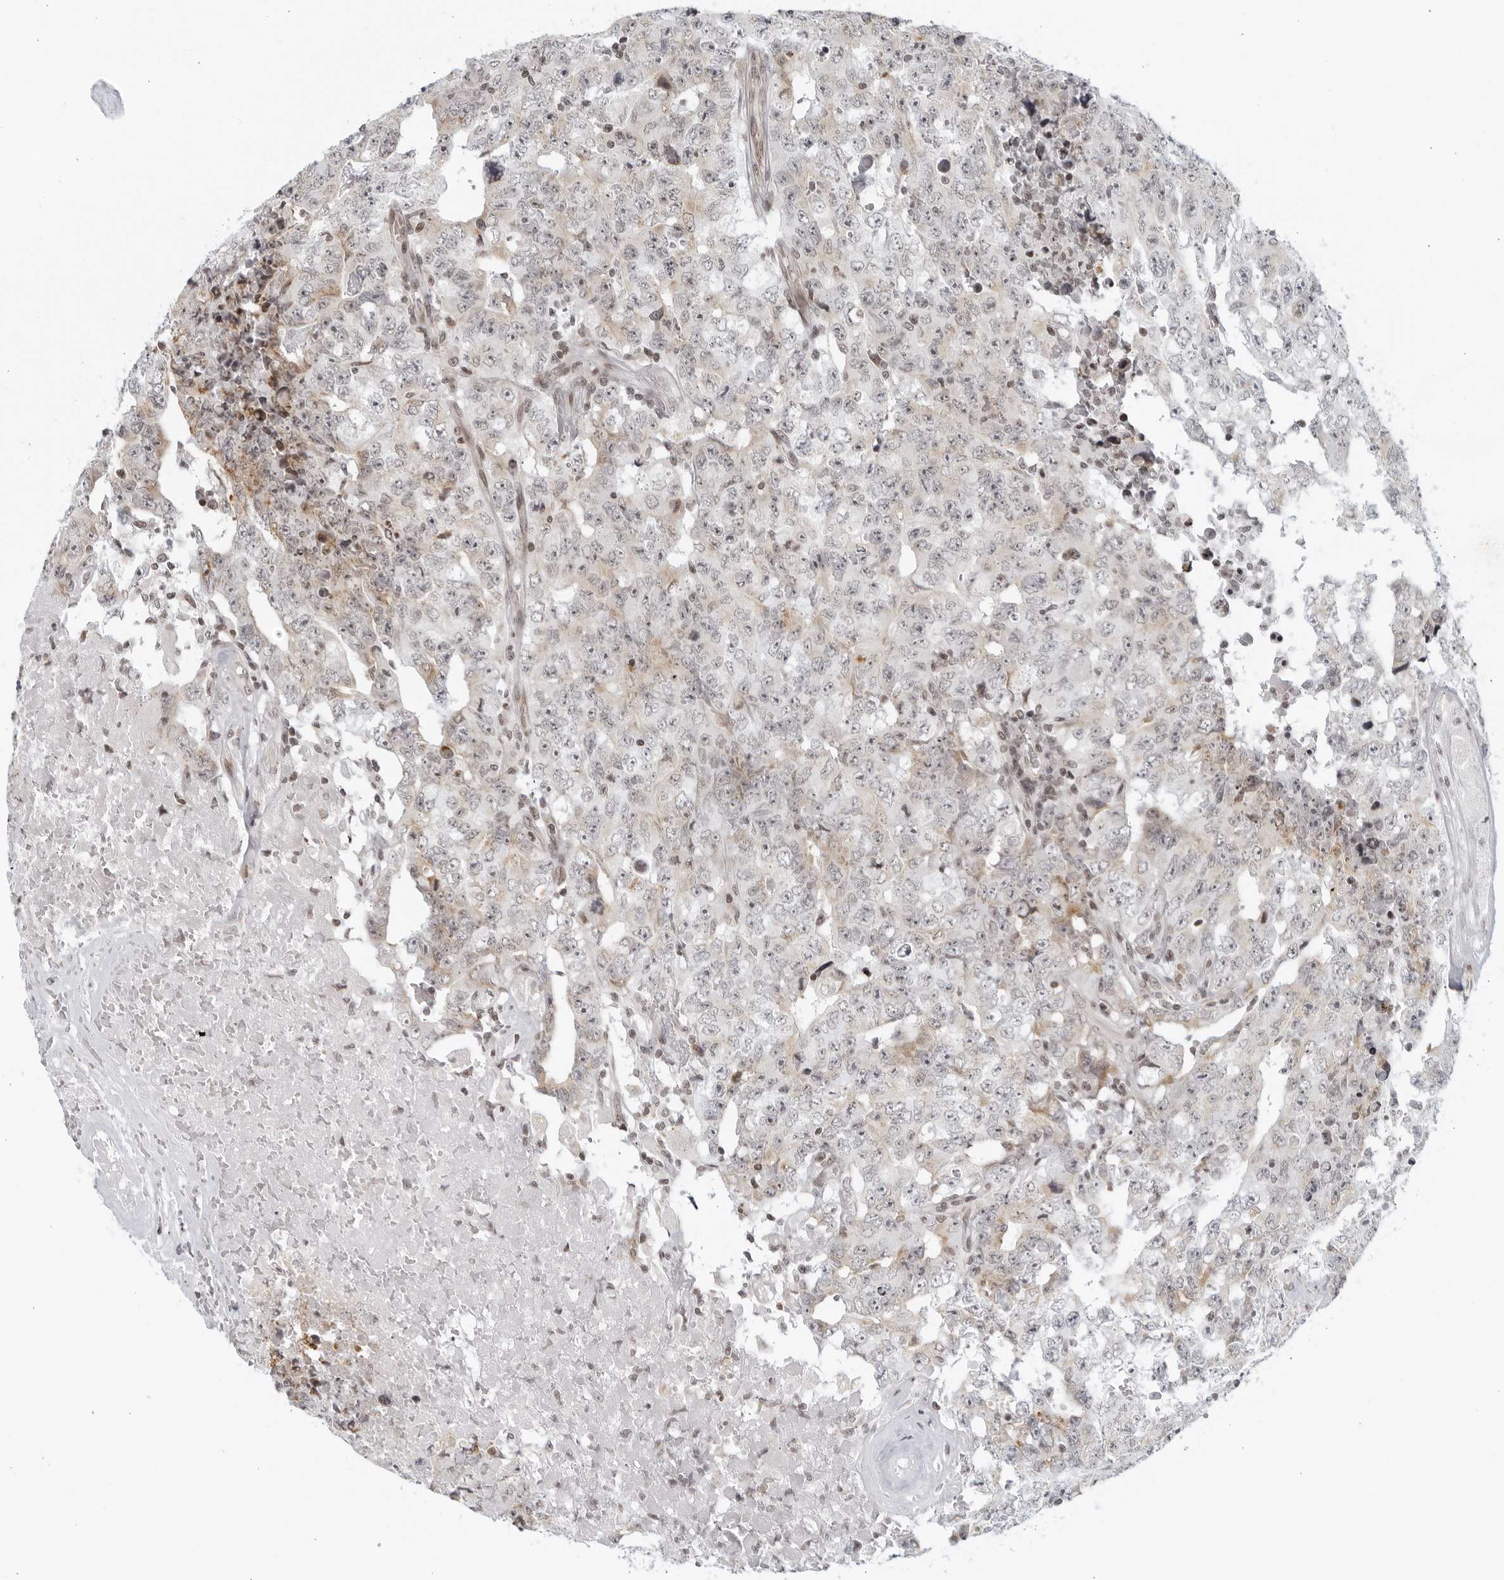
{"staining": {"intensity": "negative", "quantity": "none", "location": "none"}, "tissue": "testis cancer", "cell_type": "Tumor cells", "image_type": "cancer", "snomed": [{"axis": "morphology", "description": "Carcinoma, Embryonal, NOS"}, {"axis": "topography", "description": "Testis"}], "caption": "A histopathology image of embryonal carcinoma (testis) stained for a protein displays no brown staining in tumor cells. (Brightfield microscopy of DAB IHC at high magnification).", "gene": "RAB11FIP3", "patient": {"sex": "male", "age": 26}}